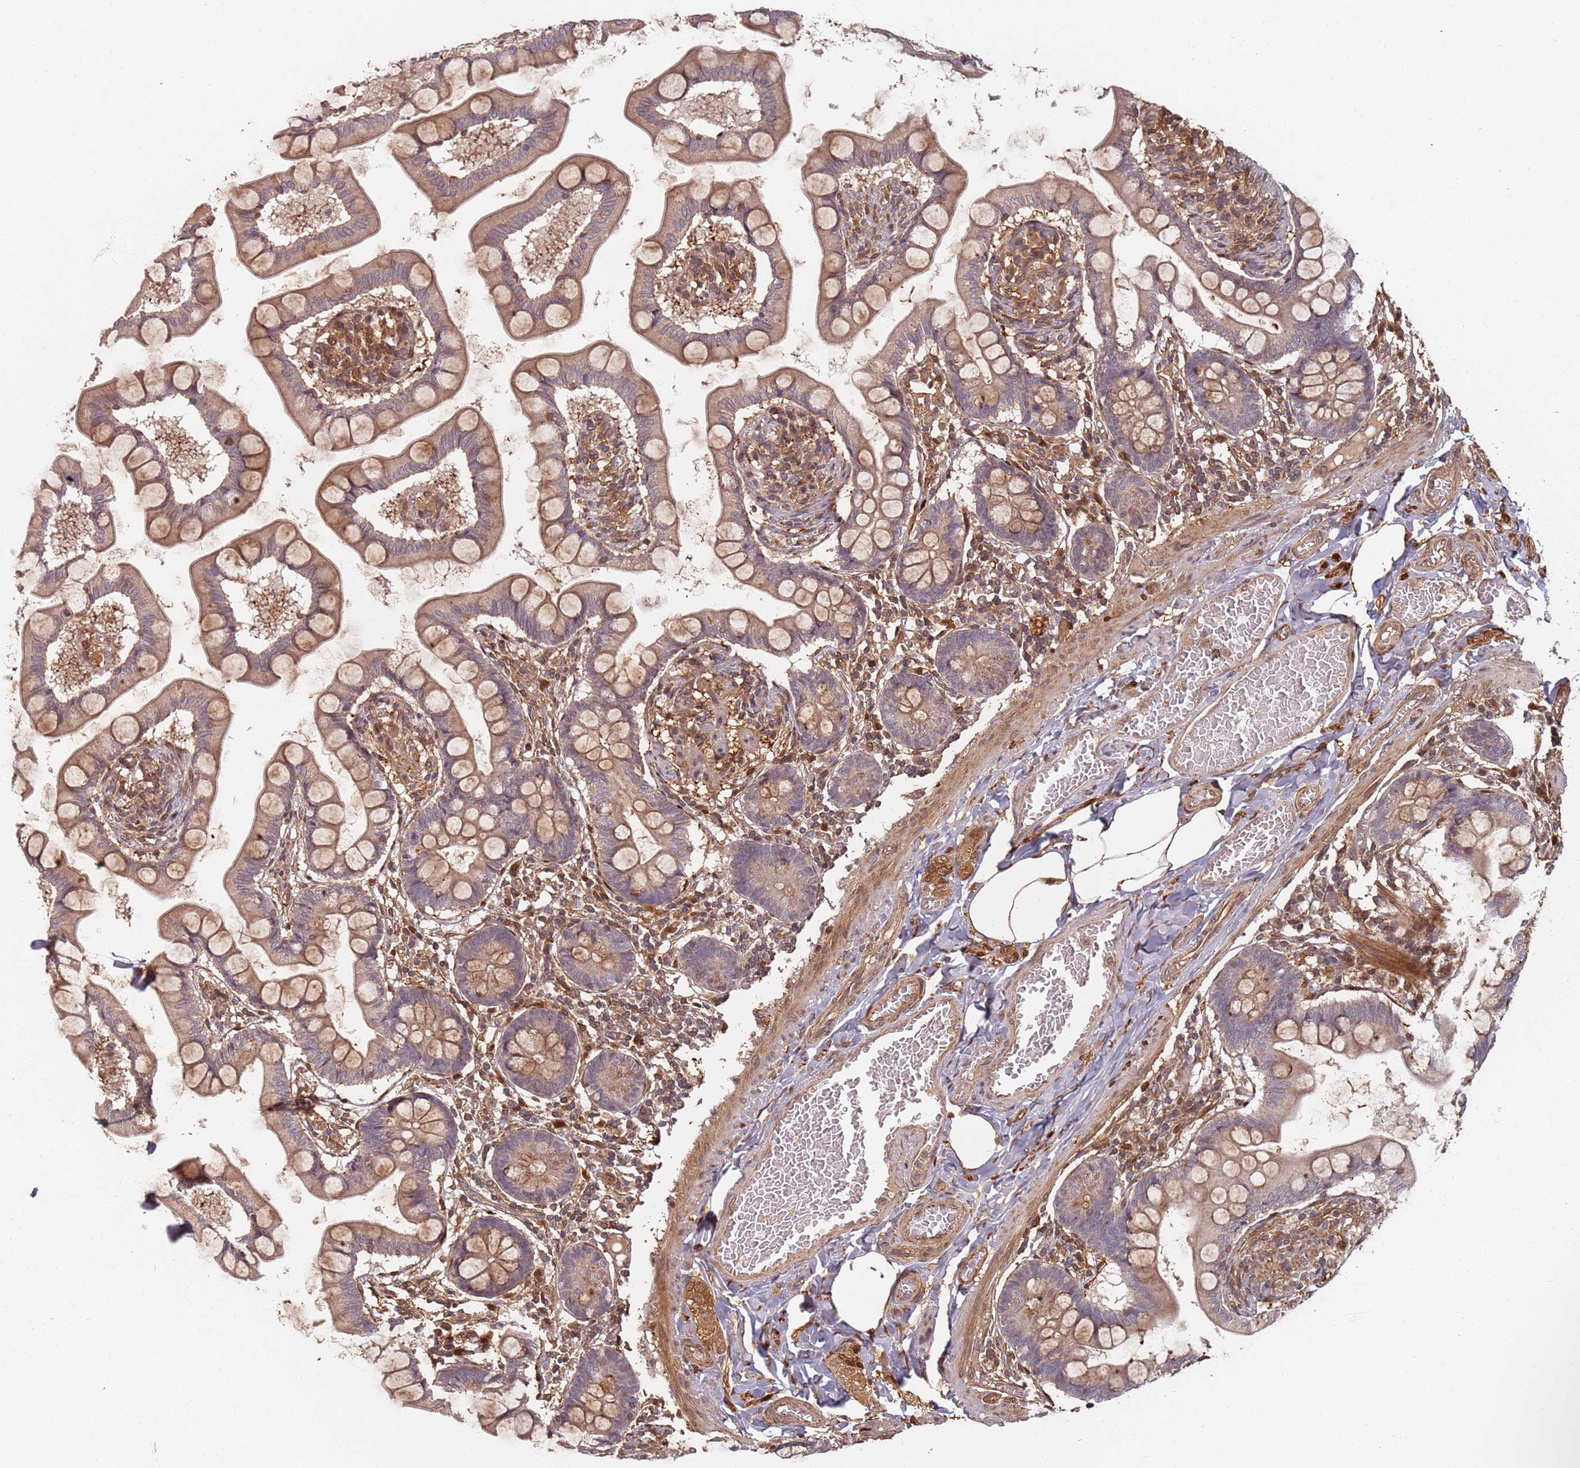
{"staining": {"intensity": "weak", "quantity": ">75%", "location": "cytoplasmic/membranous"}, "tissue": "small intestine", "cell_type": "Glandular cells", "image_type": "normal", "snomed": [{"axis": "morphology", "description": "Normal tissue, NOS"}, {"axis": "topography", "description": "Small intestine"}], "caption": "The histopathology image exhibits immunohistochemical staining of normal small intestine. There is weak cytoplasmic/membranous positivity is identified in about >75% of glandular cells.", "gene": "SDCCAG8", "patient": {"sex": "male", "age": 41}}